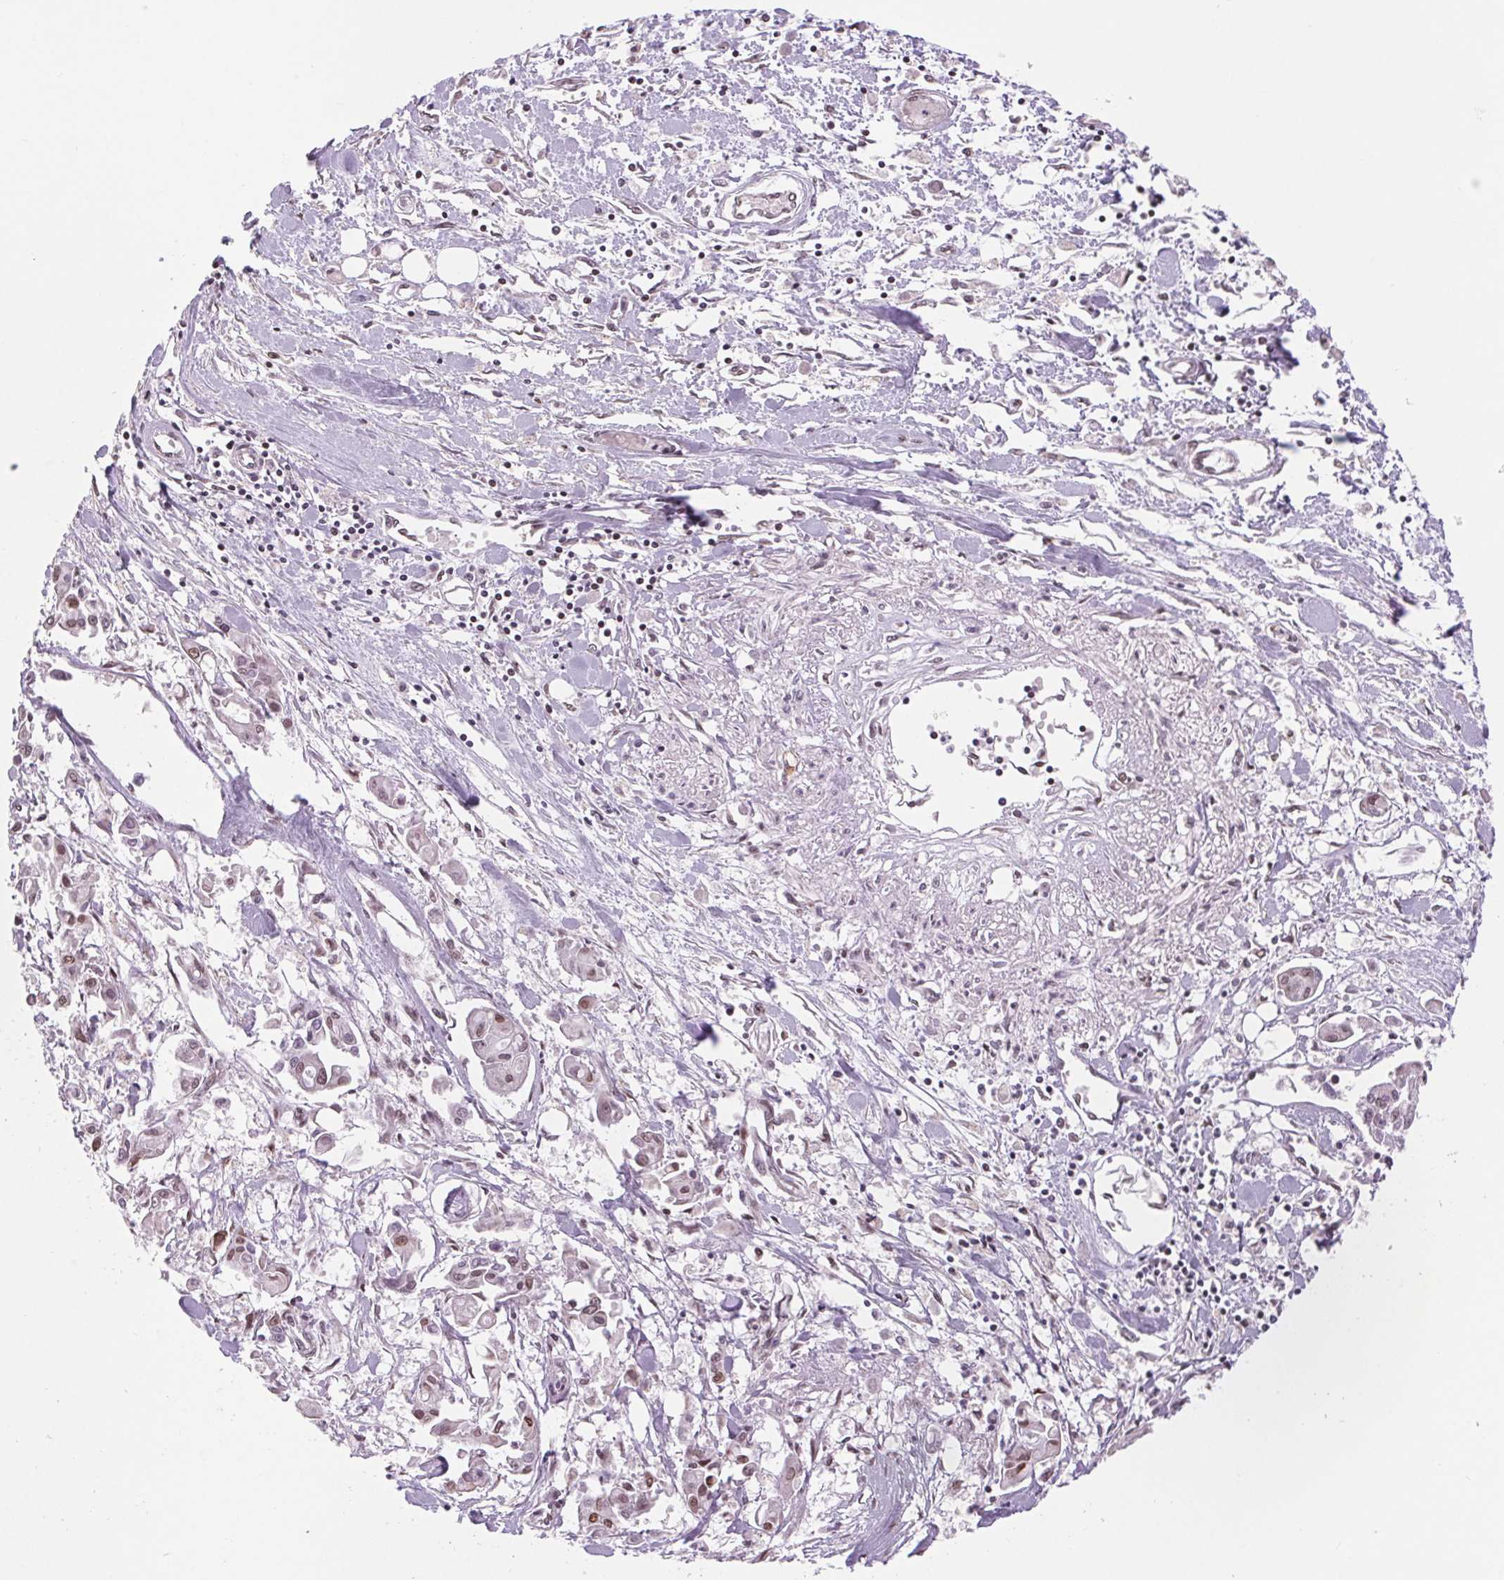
{"staining": {"intensity": "weak", "quantity": "25%-75%", "location": "nuclear"}, "tissue": "pancreatic cancer", "cell_type": "Tumor cells", "image_type": "cancer", "snomed": [{"axis": "morphology", "description": "Adenocarcinoma, NOS"}, {"axis": "topography", "description": "Pancreas"}], "caption": "Protein expression analysis of pancreatic cancer (adenocarcinoma) demonstrates weak nuclear staining in about 25%-75% of tumor cells.", "gene": "RAD23A", "patient": {"sex": "male", "age": 61}}